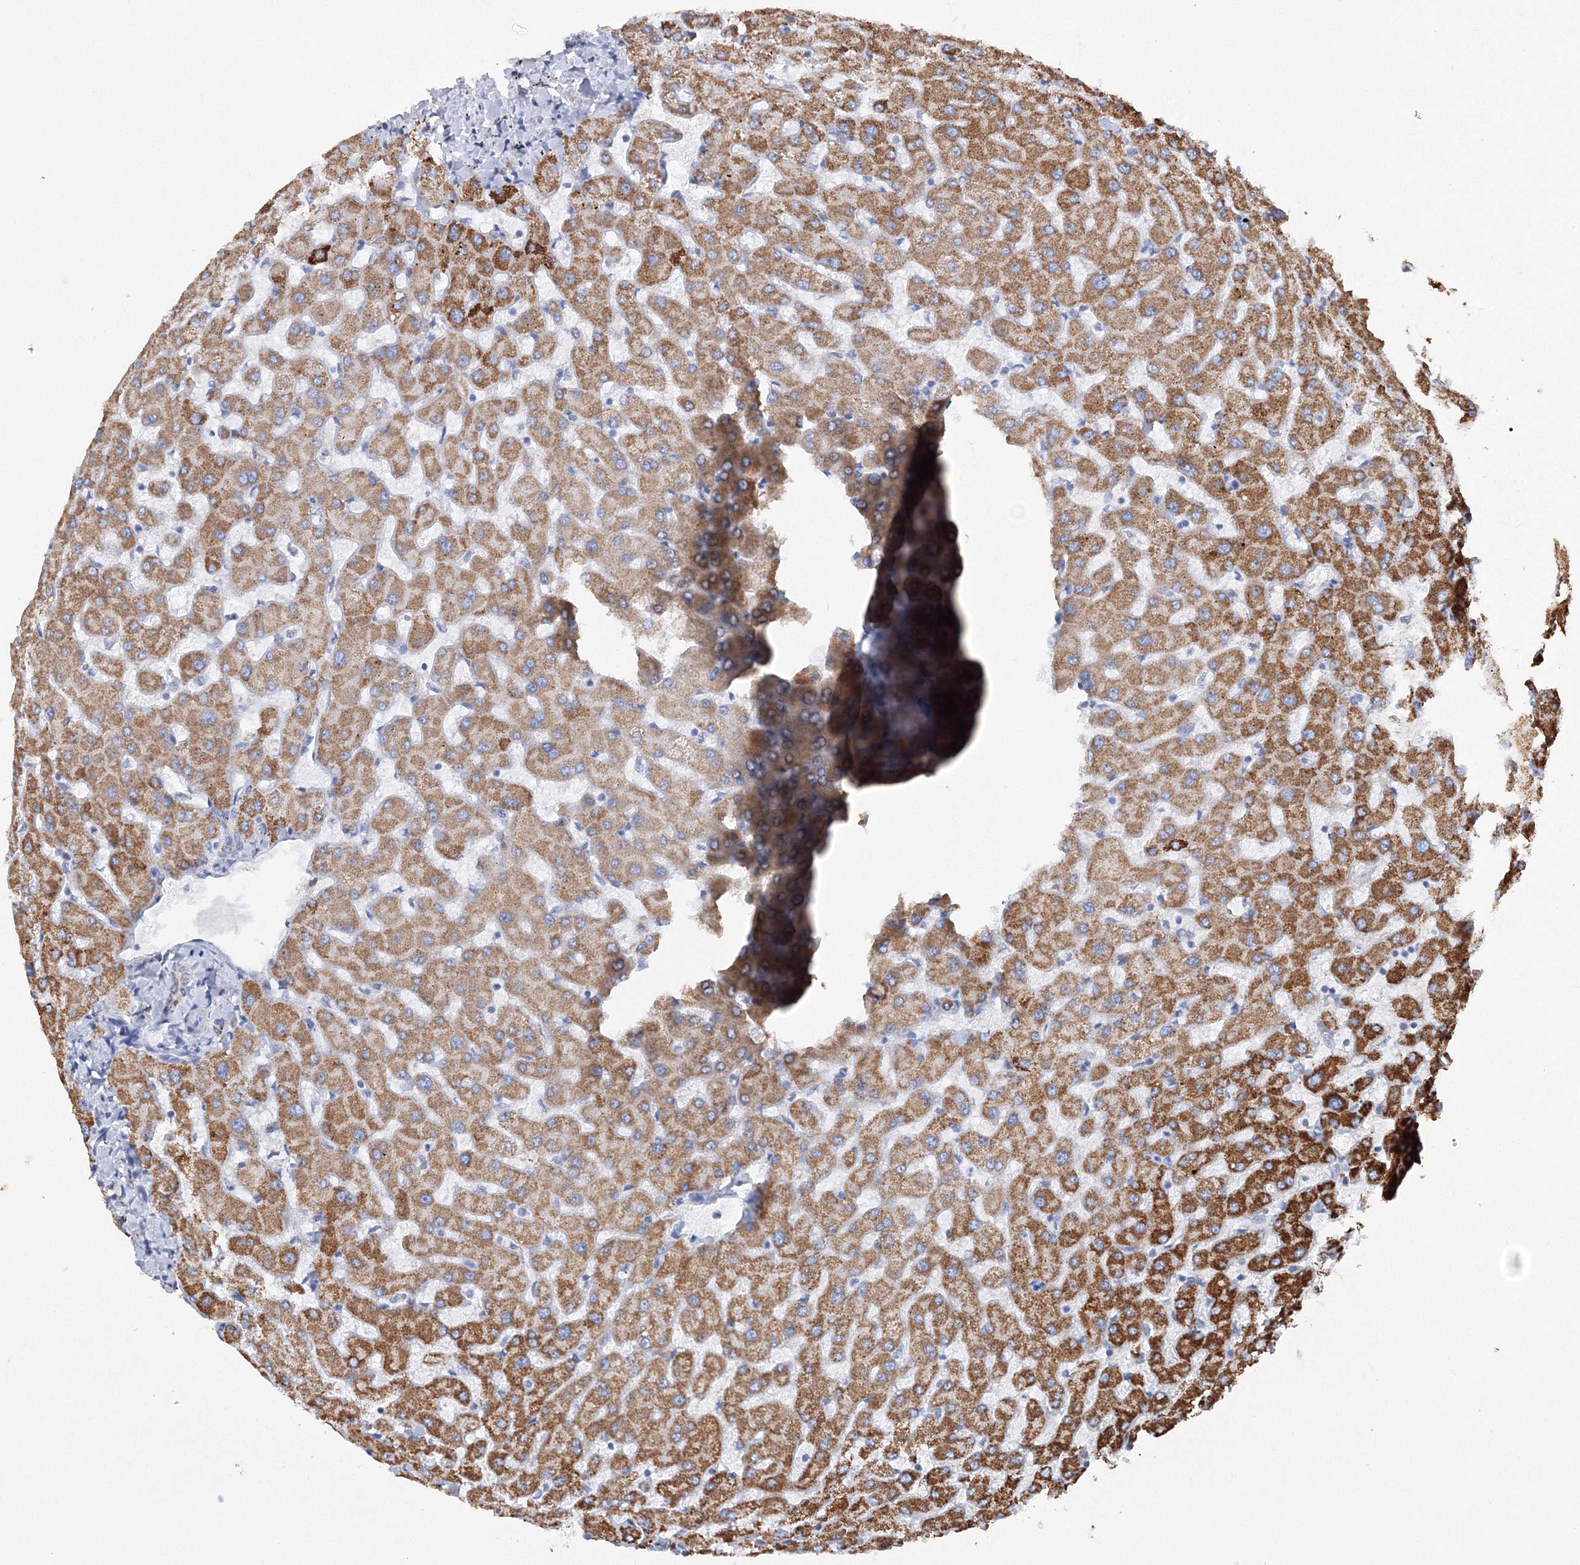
{"staining": {"intensity": "negative", "quantity": "none", "location": "none"}, "tissue": "liver", "cell_type": "Cholangiocytes", "image_type": "normal", "snomed": [{"axis": "morphology", "description": "Normal tissue, NOS"}, {"axis": "topography", "description": "Liver"}], "caption": "This is a photomicrograph of IHC staining of unremarkable liver, which shows no staining in cholangiocytes. Brightfield microscopy of immunohistochemistry (IHC) stained with DAB (brown) and hematoxylin (blue), captured at high magnification.", "gene": "MERTK", "patient": {"sex": "female", "age": 63}}